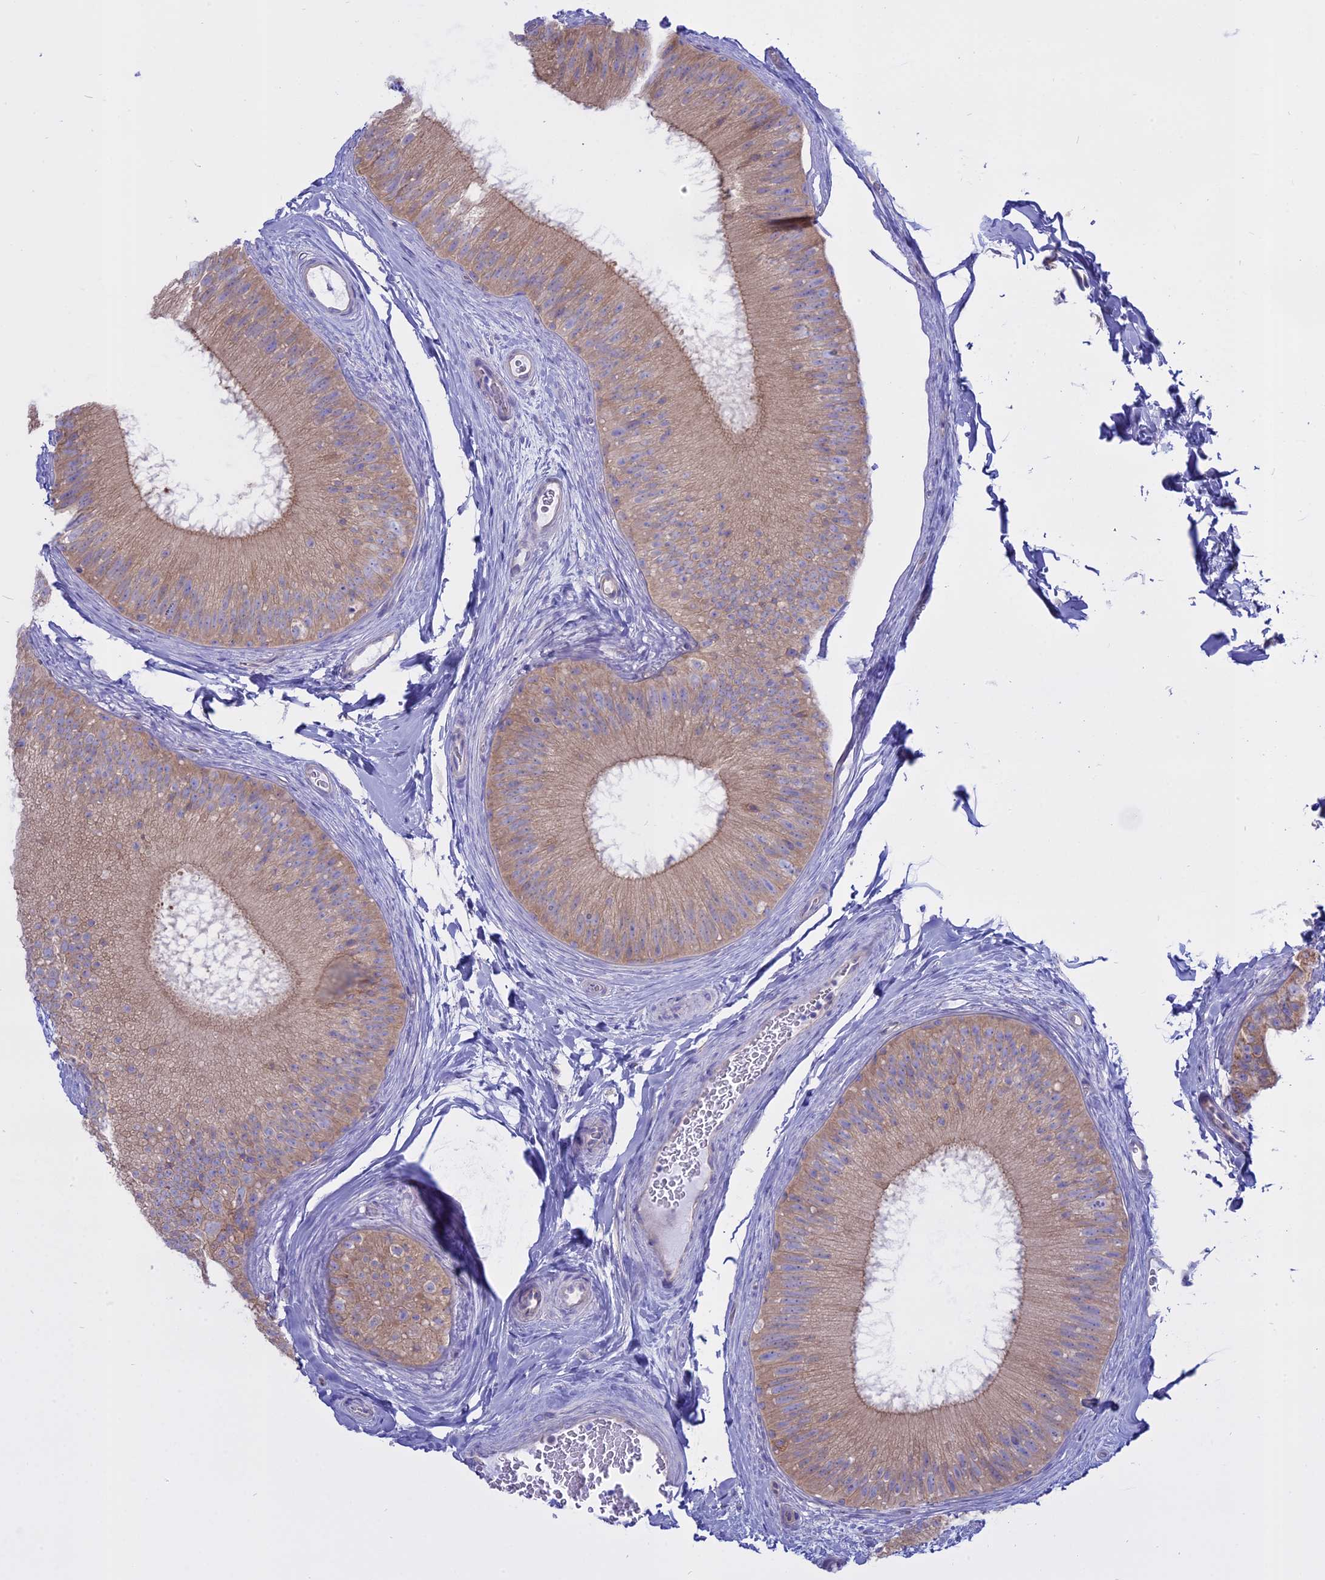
{"staining": {"intensity": "weak", "quantity": ">75%", "location": "cytoplasmic/membranous"}, "tissue": "epididymis", "cell_type": "Glandular cells", "image_type": "normal", "snomed": [{"axis": "morphology", "description": "Normal tissue, NOS"}, {"axis": "topography", "description": "Epididymis"}], "caption": "Protein expression analysis of normal epididymis demonstrates weak cytoplasmic/membranous positivity in about >75% of glandular cells.", "gene": "AHCYL1", "patient": {"sex": "male", "age": 45}}